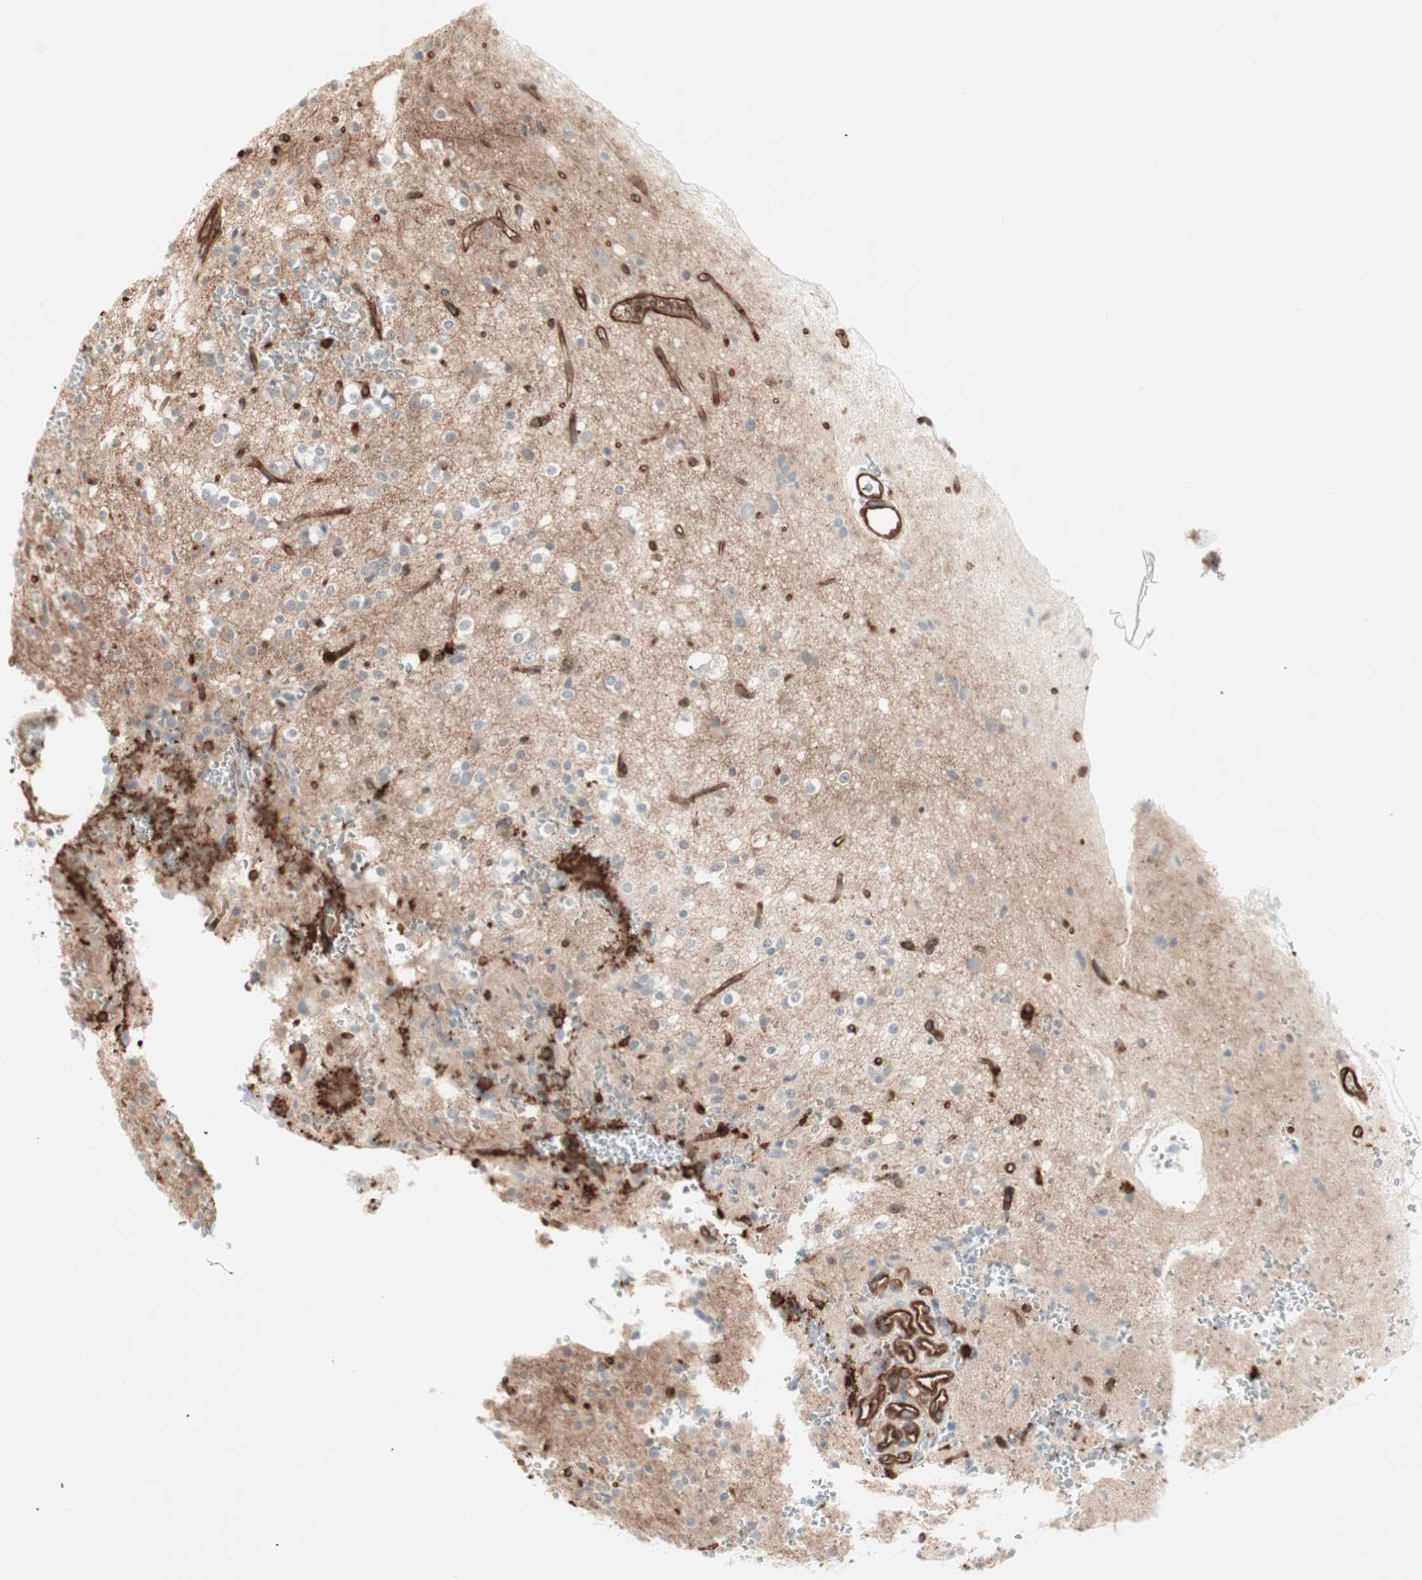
{"staining": {"intensity": "weak", "quantity": "<25%", "location": "cytoplasmic/membranous"}, "tissue": "glioma", "cell_type": "Tumor cells", "image_type": "cancer", "snomed": [{"axis": "morphology", "description": "Glioma, malignant, High grade"}, {"axis": "topography", "description": "Brain"}], "caption": "Immunohistochemistry (IHC) photomicrograph of neoplastic tissue: human glioma stained with DAB (3,3'-diaminobenzidine) exhibits no significant protein staining in tumor cells. (DAB (3,3'-diaminobenzidine) immunohistochemistry visualized using brightfield microscopy, high magnification).", "gene": "TCP11L1", "patient": {"sex": "male", "age": 47}}